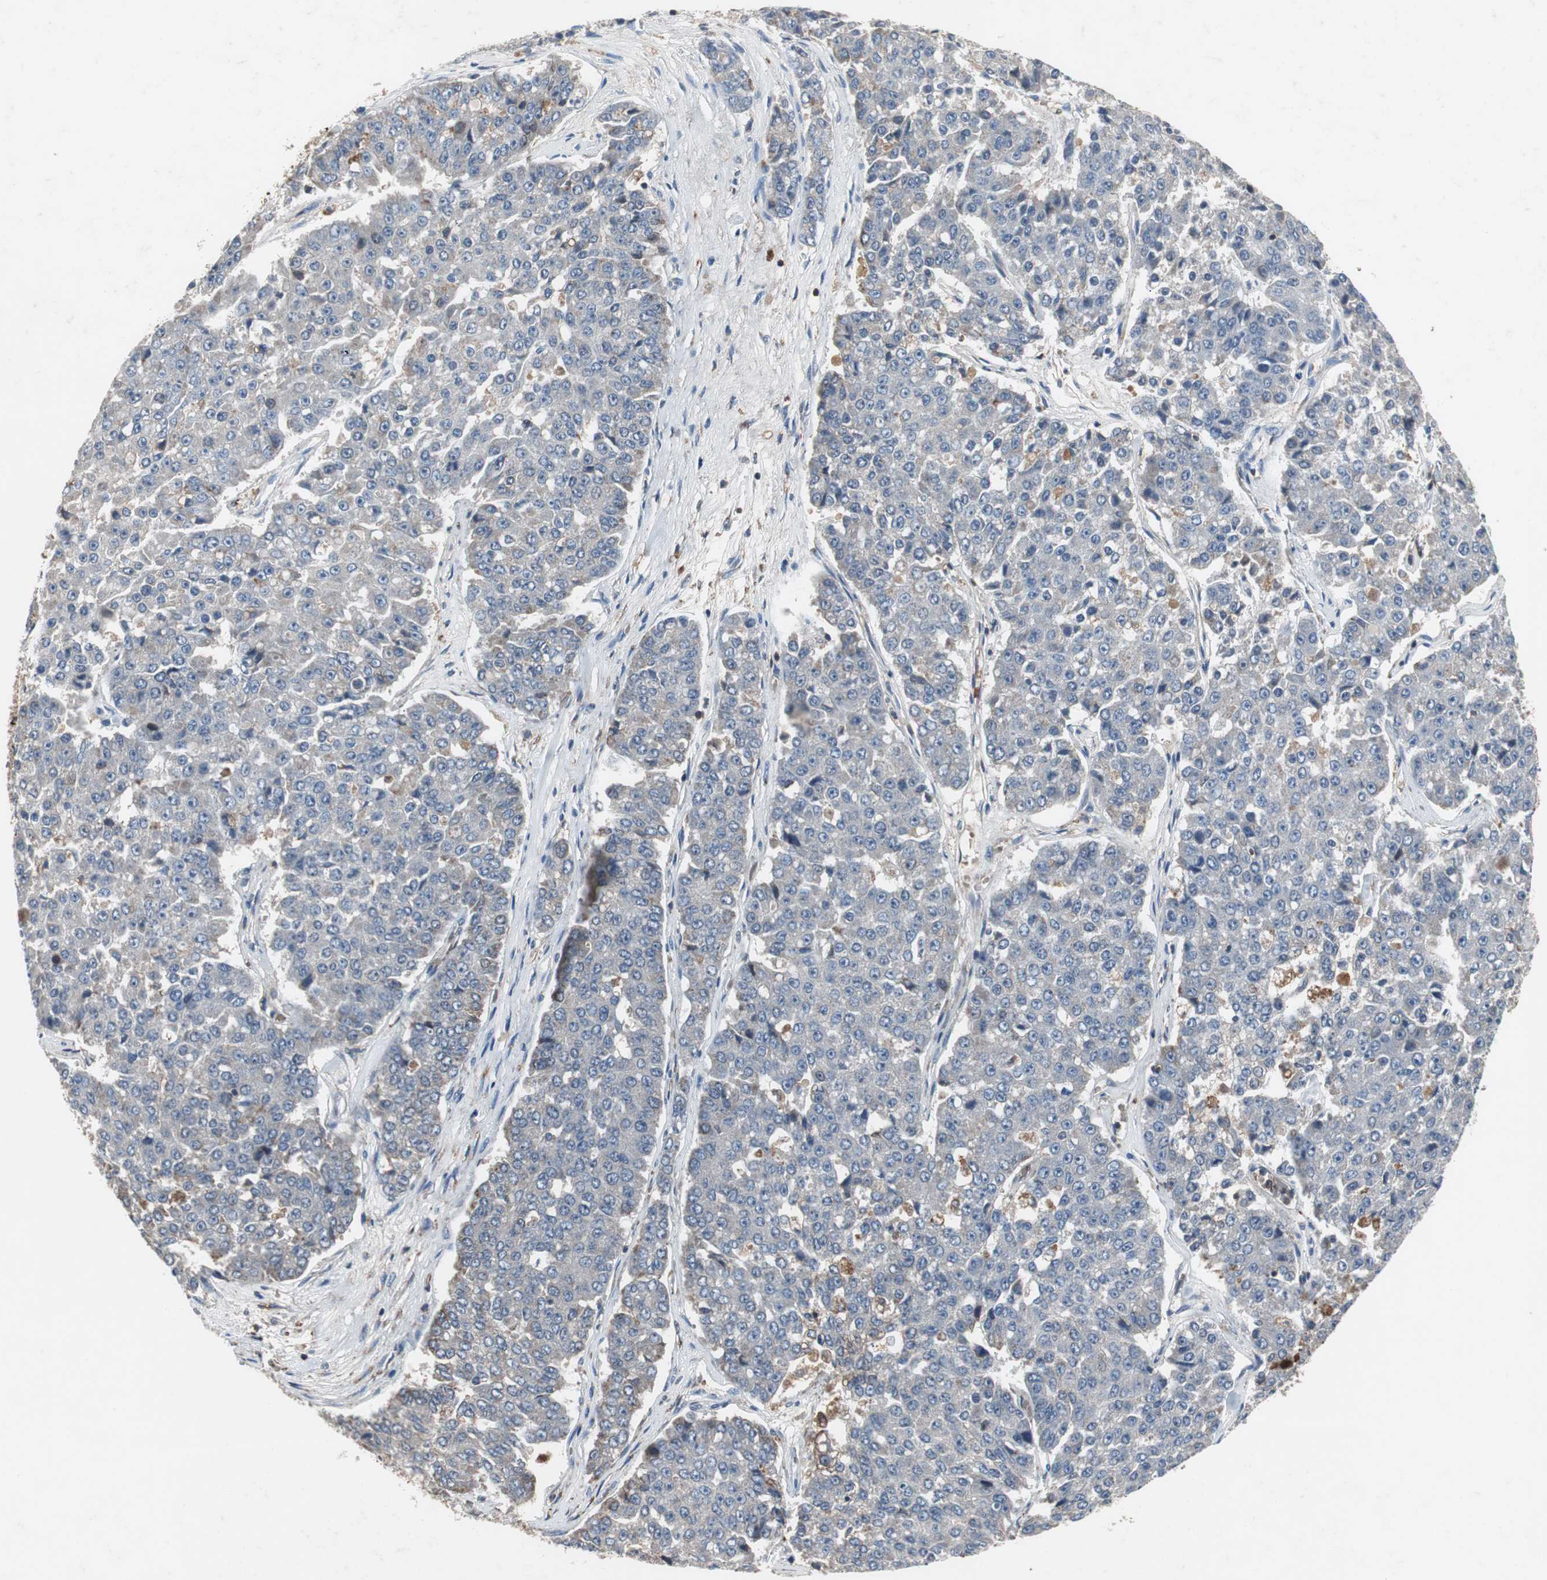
{"staining": {"intensity": "weak", "quantity": "<25%", "location": "cytoplasmic/membranous"}, "tissue": "pancreatic cancer", "cell_type": "Tumor cells", "image_type": "cancer", "snomed": [{"axis": "morphology", "description": "Adenocarcinoma, NOS"}, {"axis": "topography", "description": "Pancreas"}], "caption": "Immunohistochemistry (IHC) of pancreatic cancer demonstrates no staining in tumor cells.", "gene": "CALB2", "patient": {"sex": "male", "age": 50}}